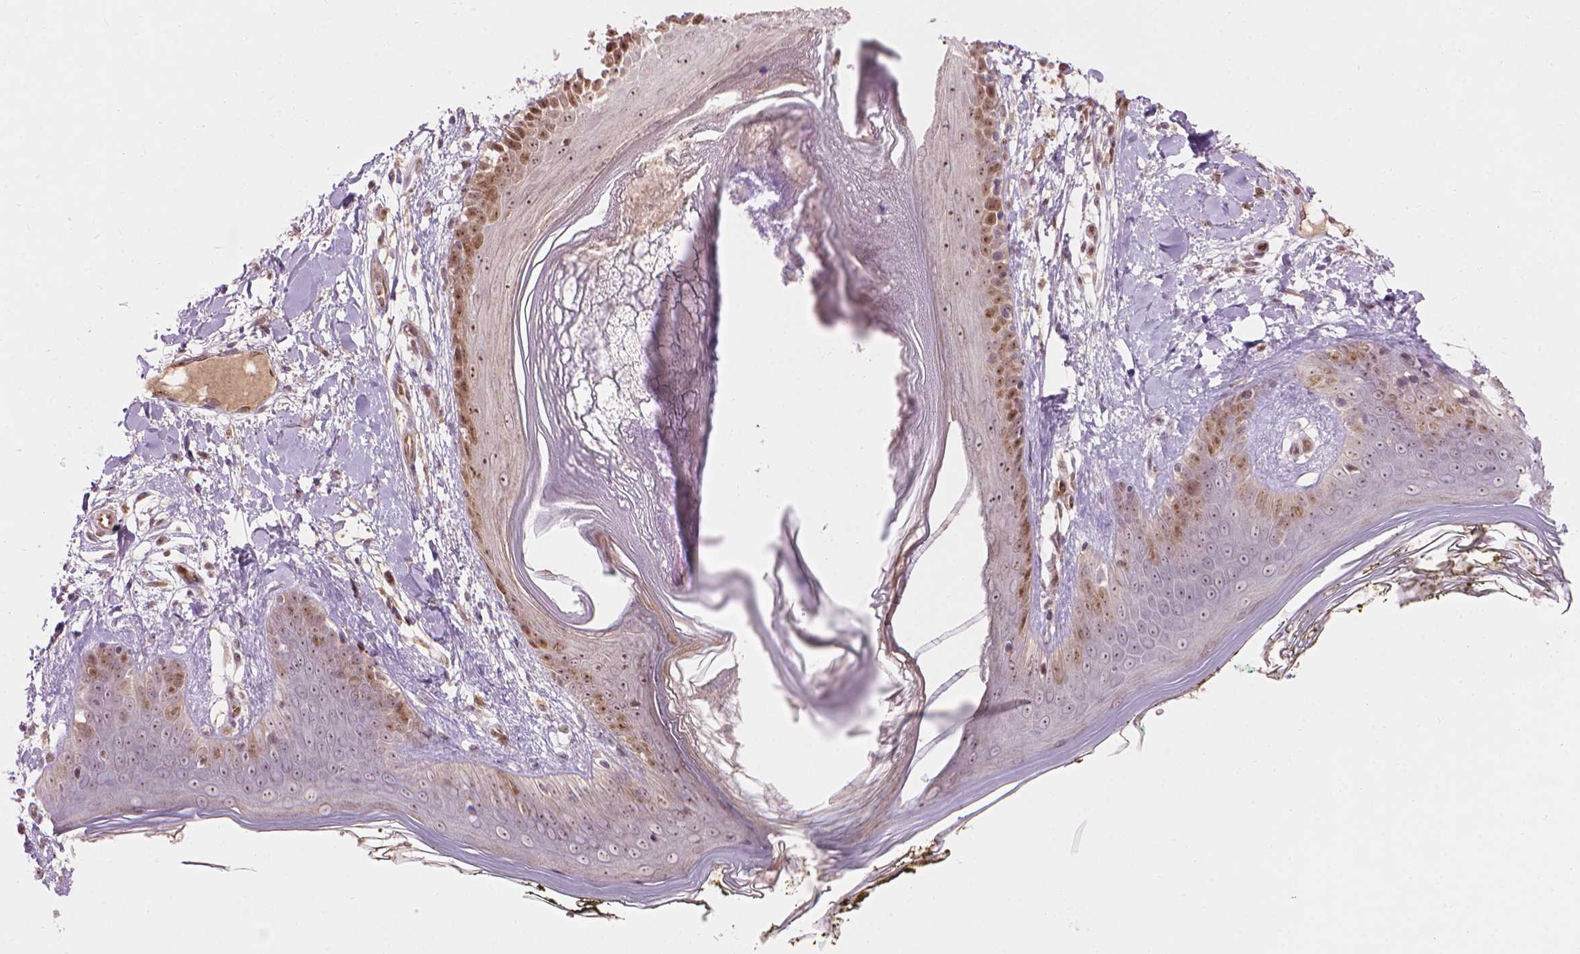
{"staining": {"intensity": "moderate", "quantity": ">75%", "location": "cytoplasmic/membranous,nuclear"}, "tissue": "skin", "cell_type": "Fibroblasts", "image_type": "normal", "snomed": [{"axis": "morphology", "description": "Normal tissue, NOS"}, {"axis": "topography", "description": "Skin"}], "caption": "Skin stained for a protein demonstrates moderate cytoplasmic/membranous,nuclear positivity in fibroblasts.", "gene": "SMC2", "patient": {"sex": "female", "age": 34}}